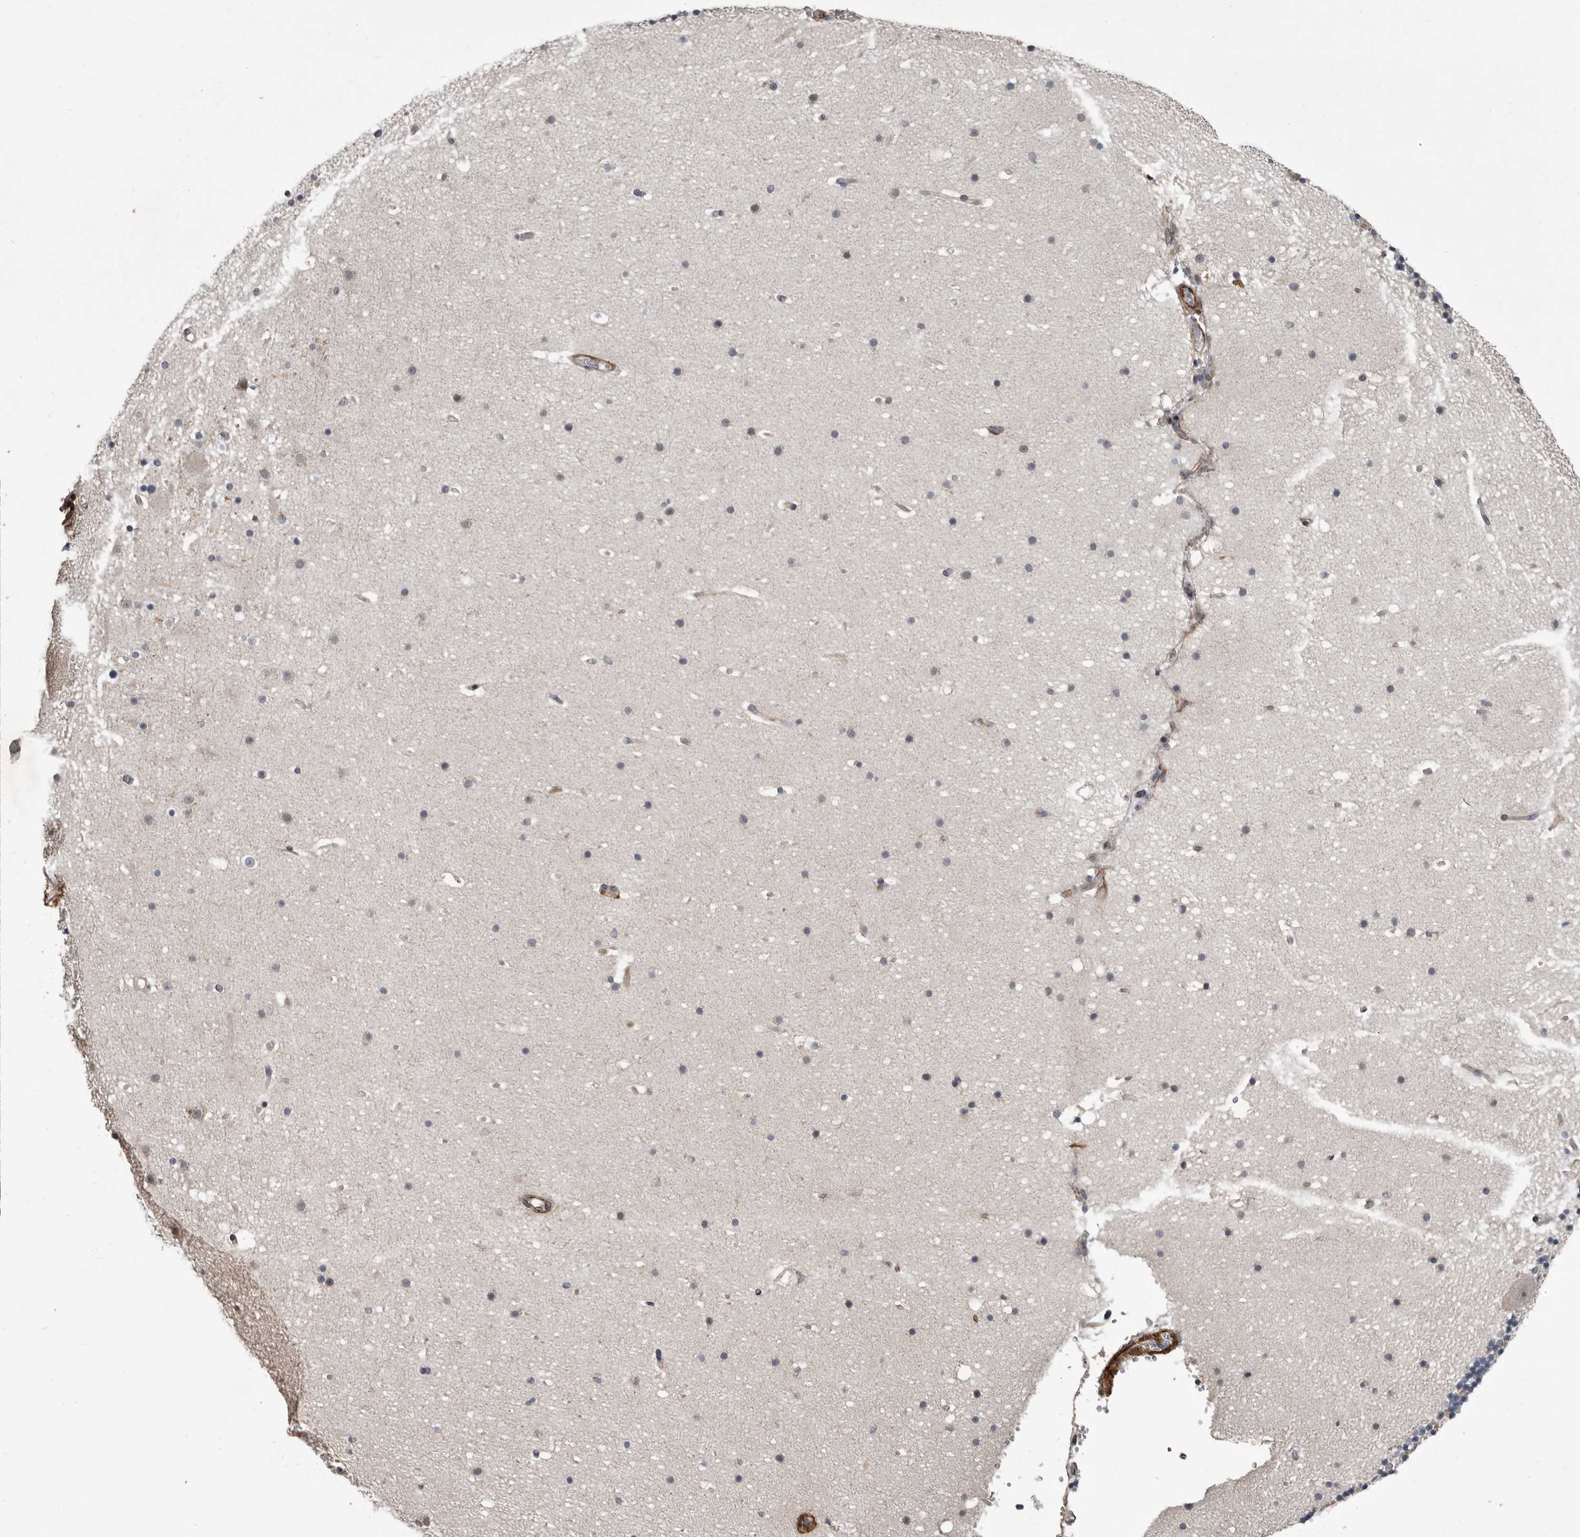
{"staining": {"intensity": "weak", "quantity": ">75%", "location": "cytoplasmic/membranous"}, "tissue": "cerebellum", "cell_type": "Cells in granular layer", "image_type": "normal", "snomed": [{"axis": "morphology", "description": "Normal tissue, NOS"}, {"axis": "topography", "description": "Cerebellum"}], "caption": "Immunohistochemistry micrograph of unremarkable cerebellum stained for a protein (brown), which demonstrates low levels of weak cytoplasmic/membranous positivity in approximately >75% of cells in granular layer.", "gene": "C1orf216", "patient": {"sex": "male", "age": 57}}